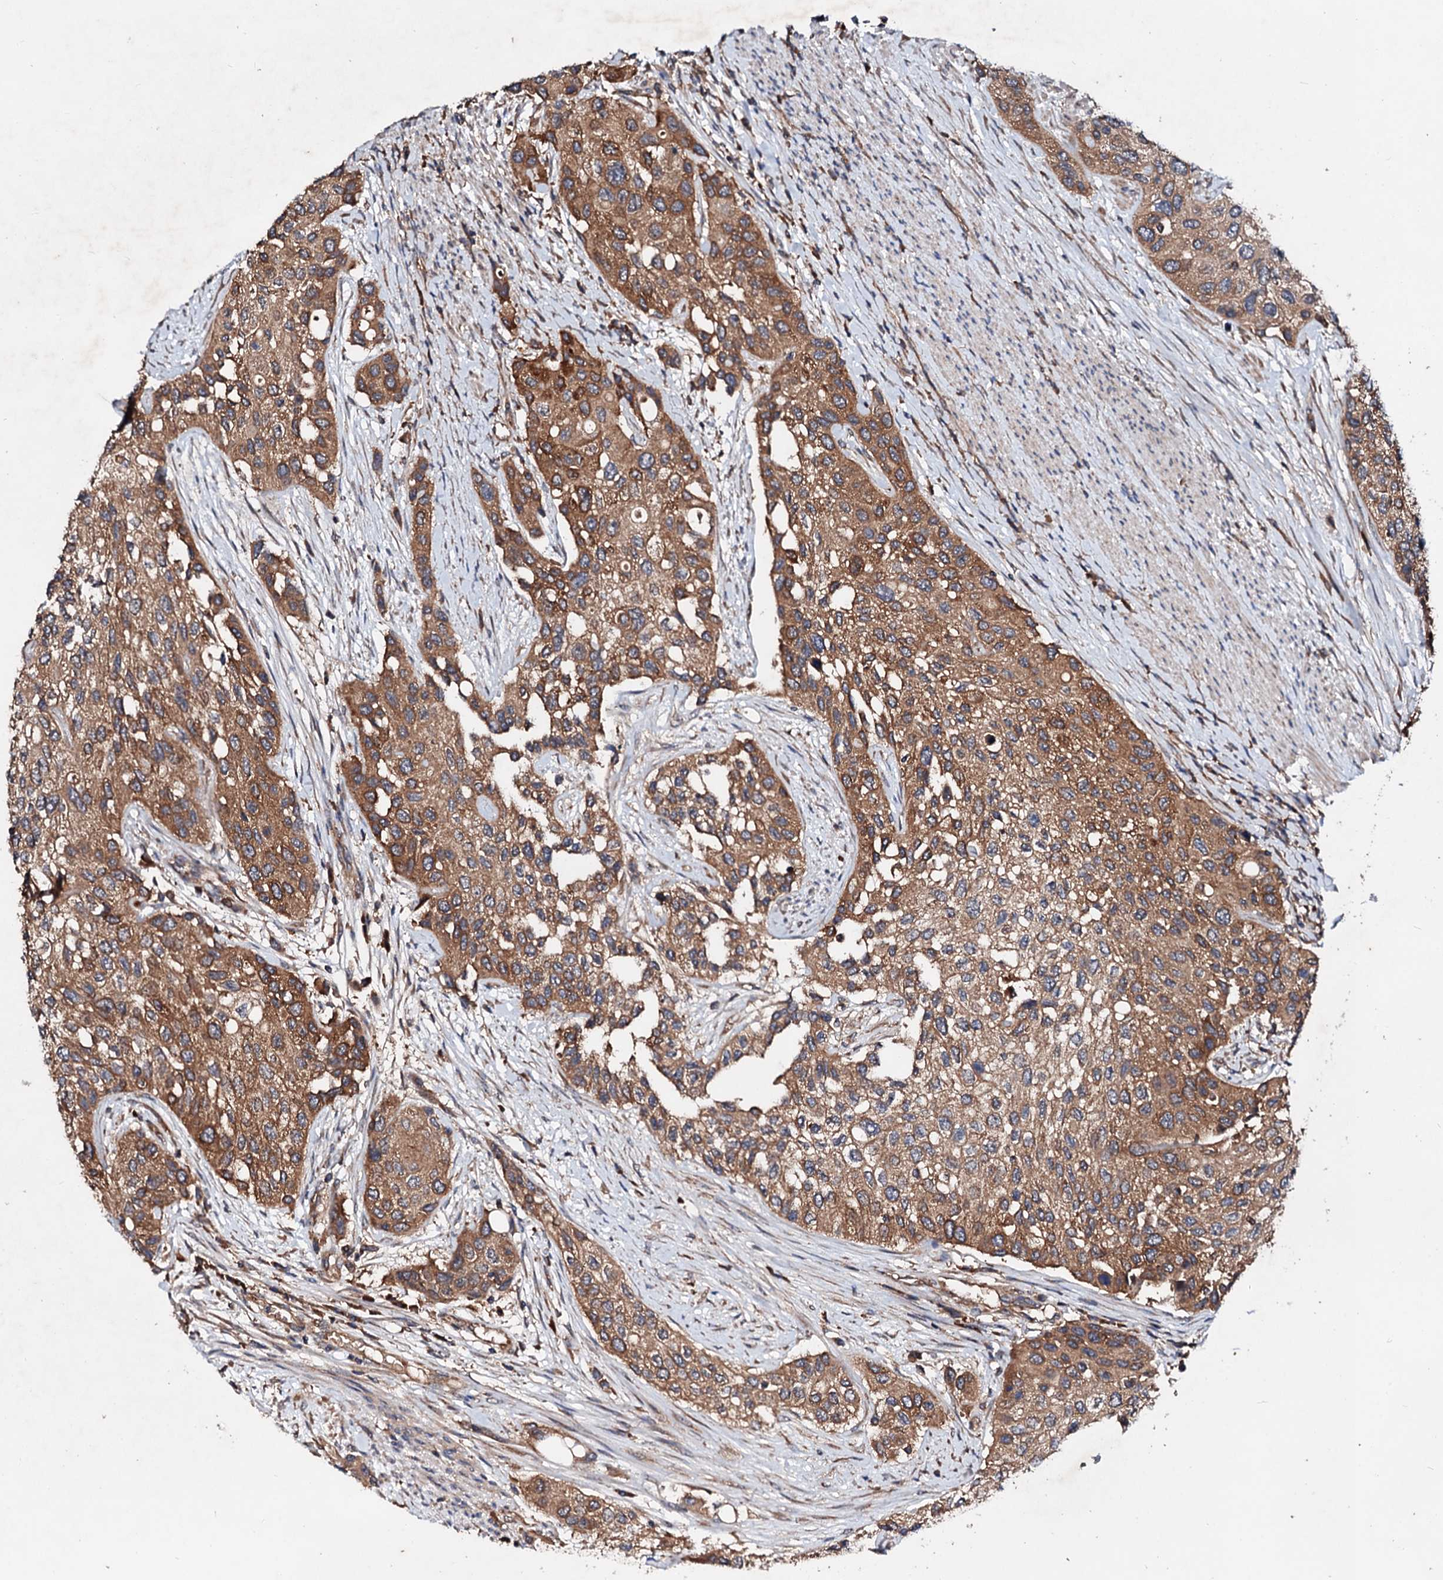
{"staining": {"intensity": "moderate", "quantity": ">75%", "location": "cytoplasmic/membranous"}, "tissue": "urothelial cancer", "cell_type": "Tumor cells", "image_type": "cancer", "snomed": [{"axis": "morphology", "description": "Normal tissue, NOS"}, {"axis": "morphology", "description": "Urothelial carcinoma, High grade"}, {"axis": "topography", "description": "Vascular tissue"}, {"axis": "topography", "description": "Urinary bladder"}], "caption": "About >75% of tumor cells in high-grade urothelial carcinoma display moderate cytoplasmic/membranous protein expression as visualized by brown immunohistochemical staining.", "gene": "EXTL1", "patient": {"sex": "female", "age": 56}}